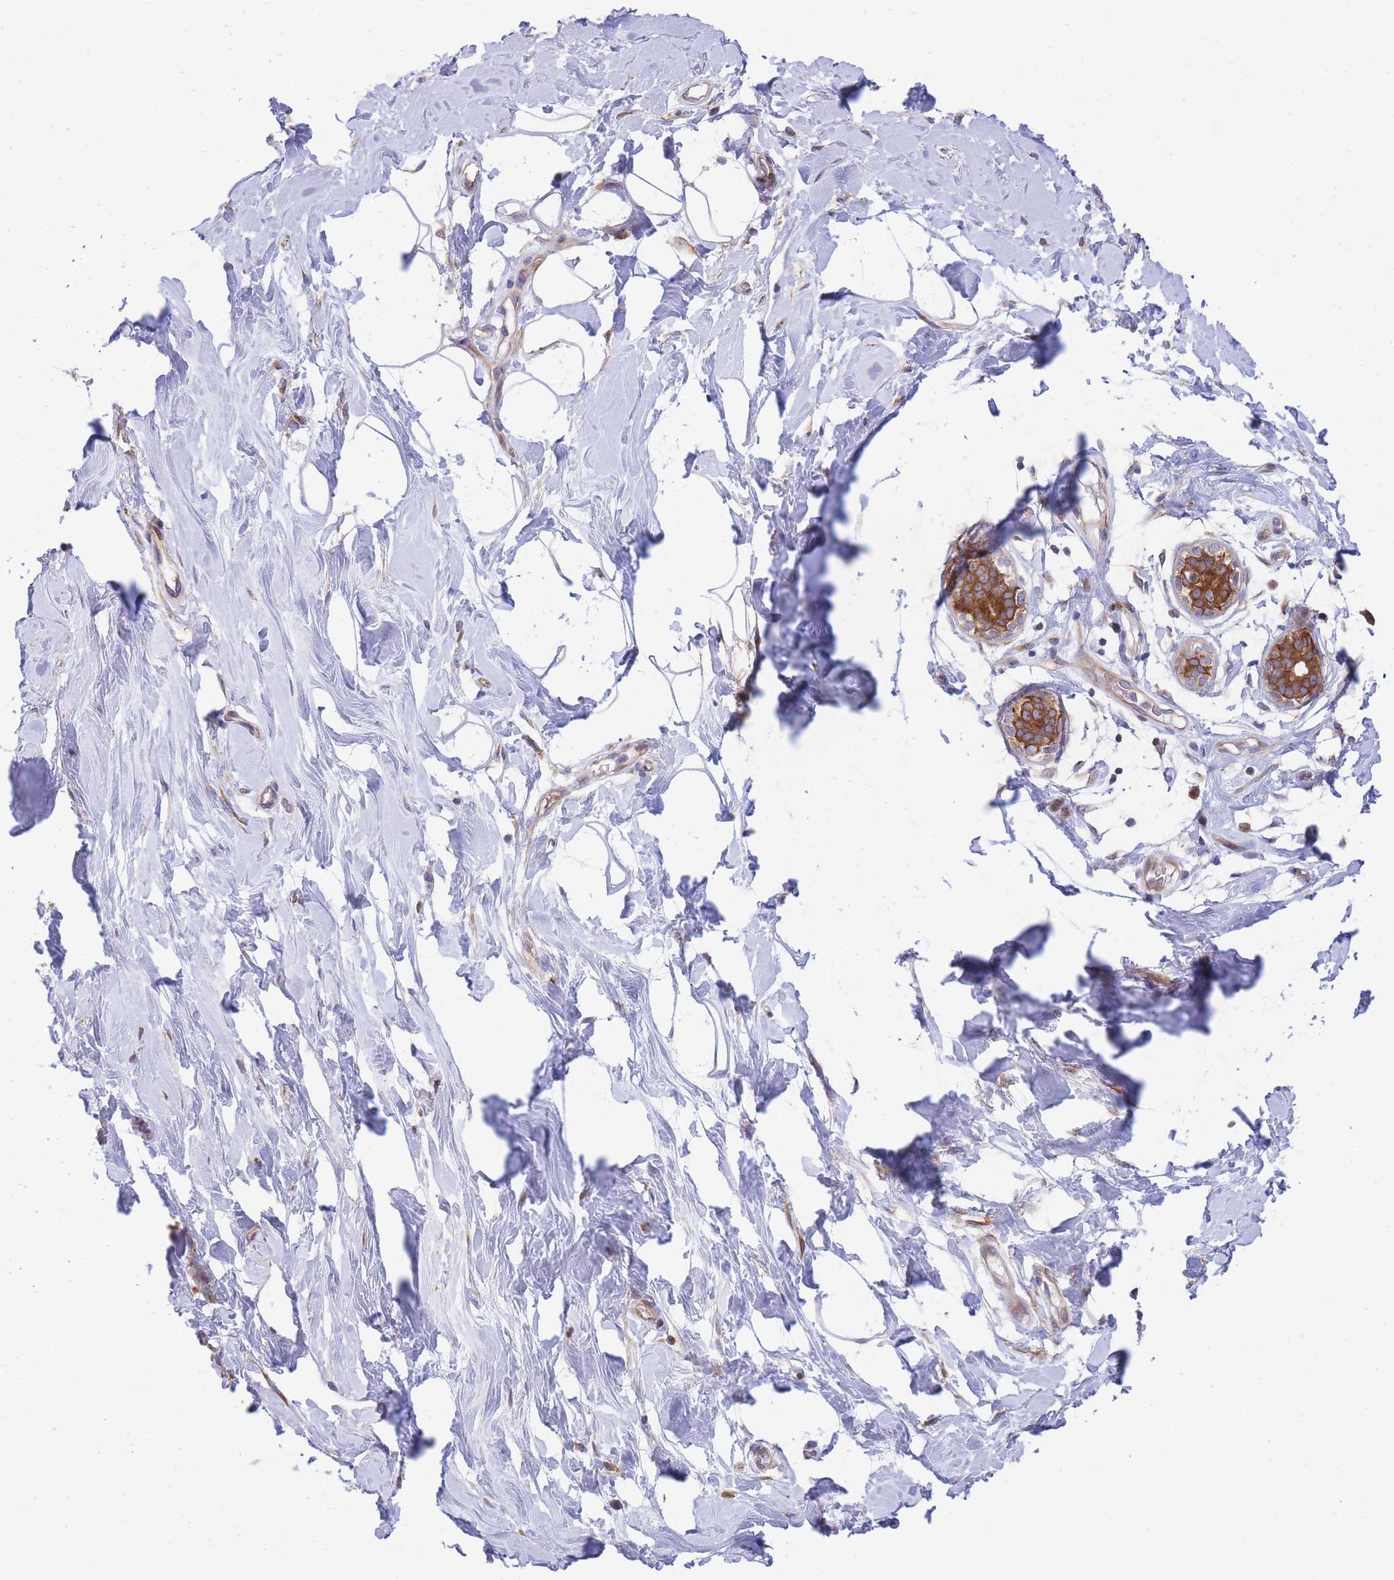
{"staining": {"intensity": "moderate", "quantity": "<25%", "location": "cytoplasmic/membranous"}, "tissue": "adipose tissue", "cell_type": "Adipocytes", "image_type": "normal", "snomed": [{"axis": "morphology", "description": "Normal tissue, NOS"}, {"axis": "topography", "description": "Breast"}], "caption": "IHC of unremarkable adipose tissue demonstrates low levels of moderate cytoplasmic/membranous expression in approximately <25% of adipocytes. (IHC, brightfield microscopy, high magnification).", "gene": "EIF2B2", "patient": {"sex": "female", "age": 26}}